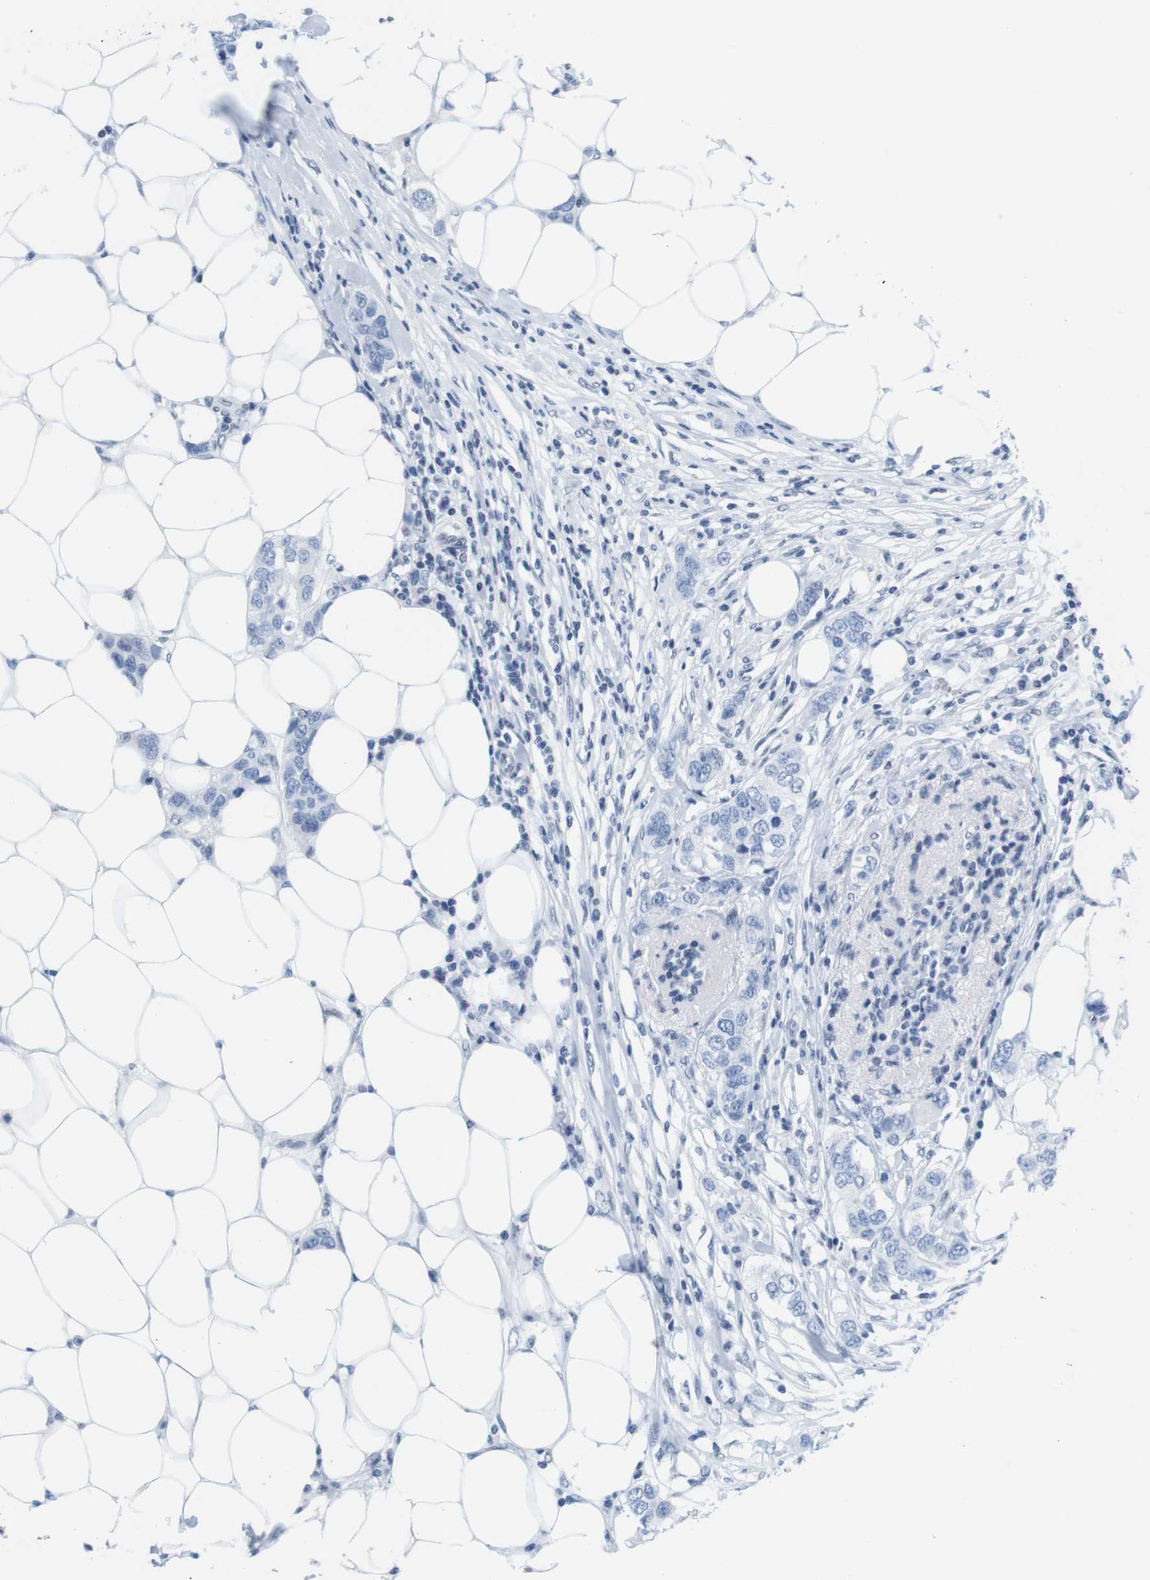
{"staining": {"intensity": "negative", "quantity": "none", "location": "none"}, "tissue": "breast cancer", "cell_type": "Tumor cells", "image_type": "cancer", "snomed": [{"axis": "morphology", "description": "Duct carcinoma"}, {"axis": "topography", "description": "Breast"}], "caption": "A micrograph of human invasive ductal carcinoma (breast) is negative for staining in tumor cells.", "gene": "IFI16", "patient": {"sex": "female", "age": 50}}